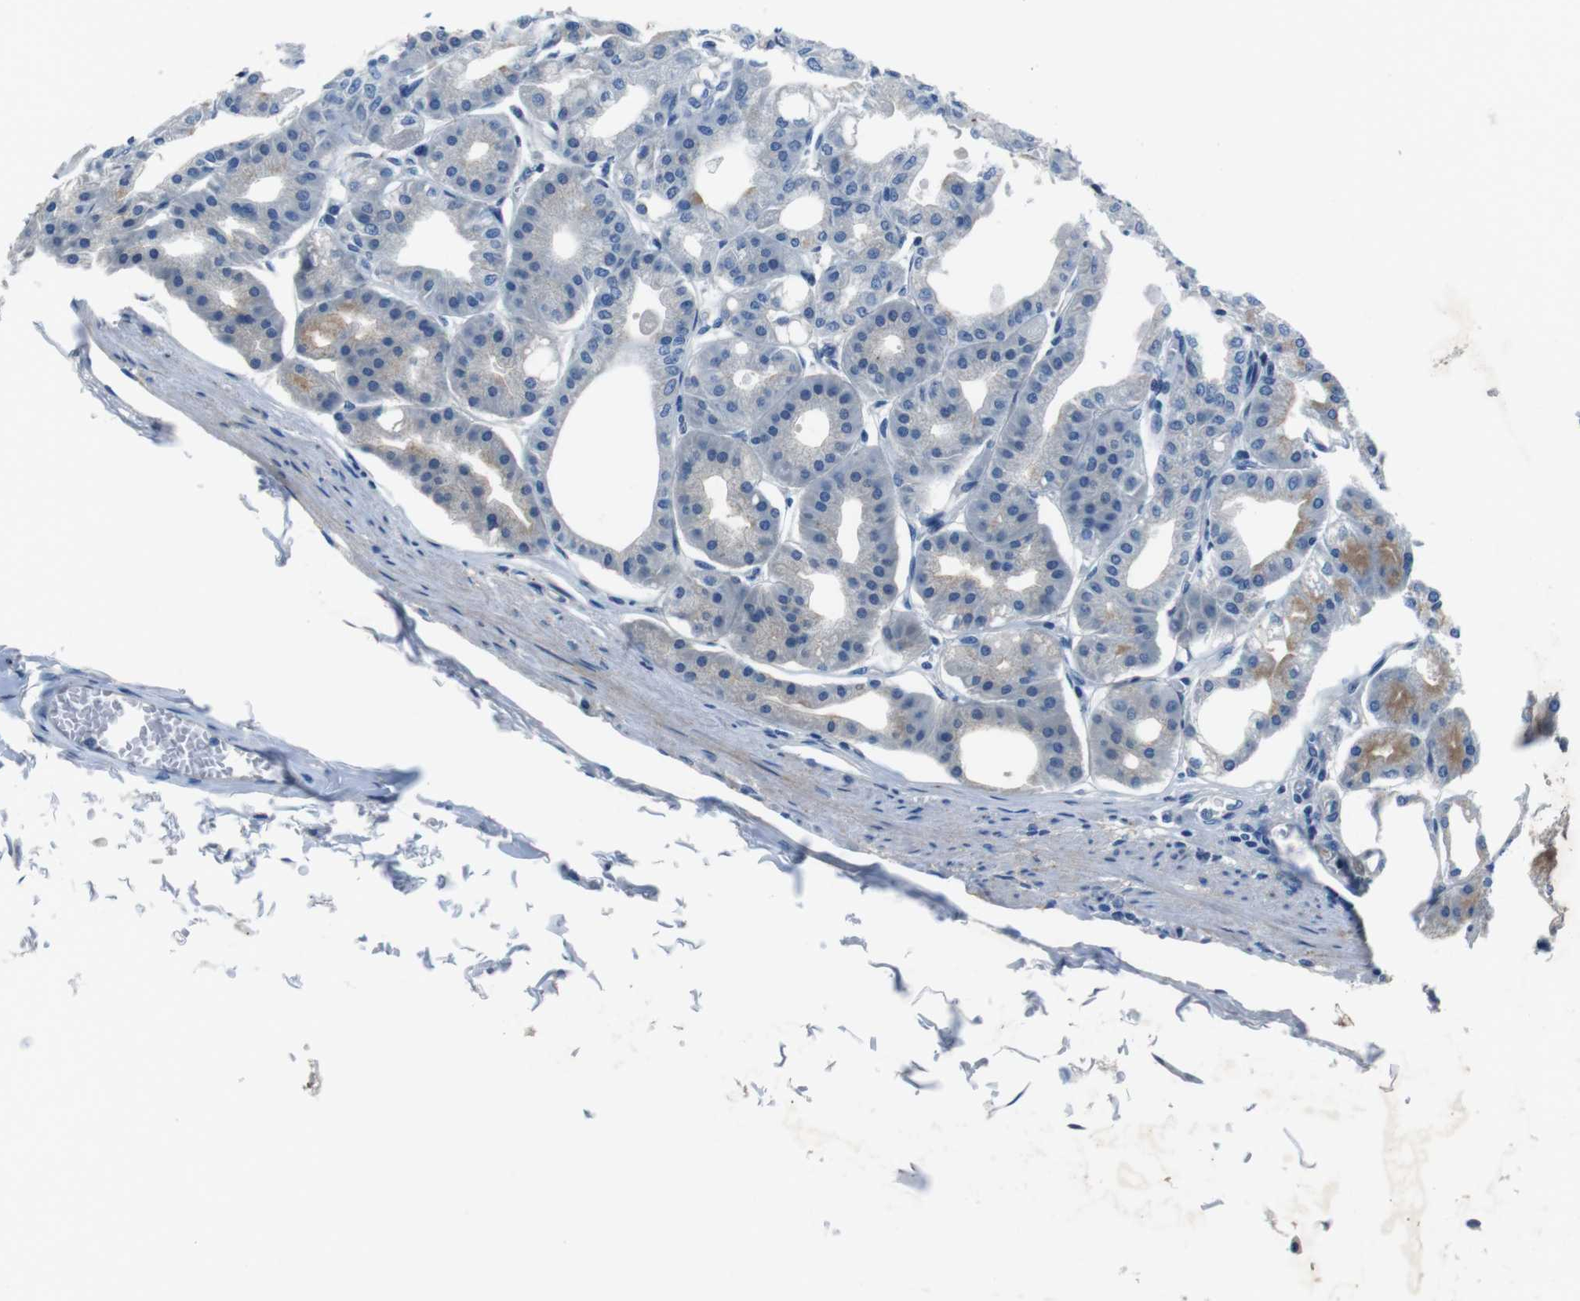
{"staining": {"intensity": "moderate", "quantity": "<25%", "location": "cytoplasmic/membranous"}, "tissue": "stomach", "cell_type": "Glandular cells", "image_type": "normal", "snomed": [{"axis": "morphology", "description": "Normal tissue, NOS"}, {"axis": "topography", "description": "Stomach, lower"}], "caption": "An immunohistochemistry (IHC) micrograph of benign tissue is shown. Protein staining in brown shows moderate cytoplasmic/membranous positivity in stomach within glandular cells.", "gene": "TULP3", "patient": {"sex": "male", "age": 71}}